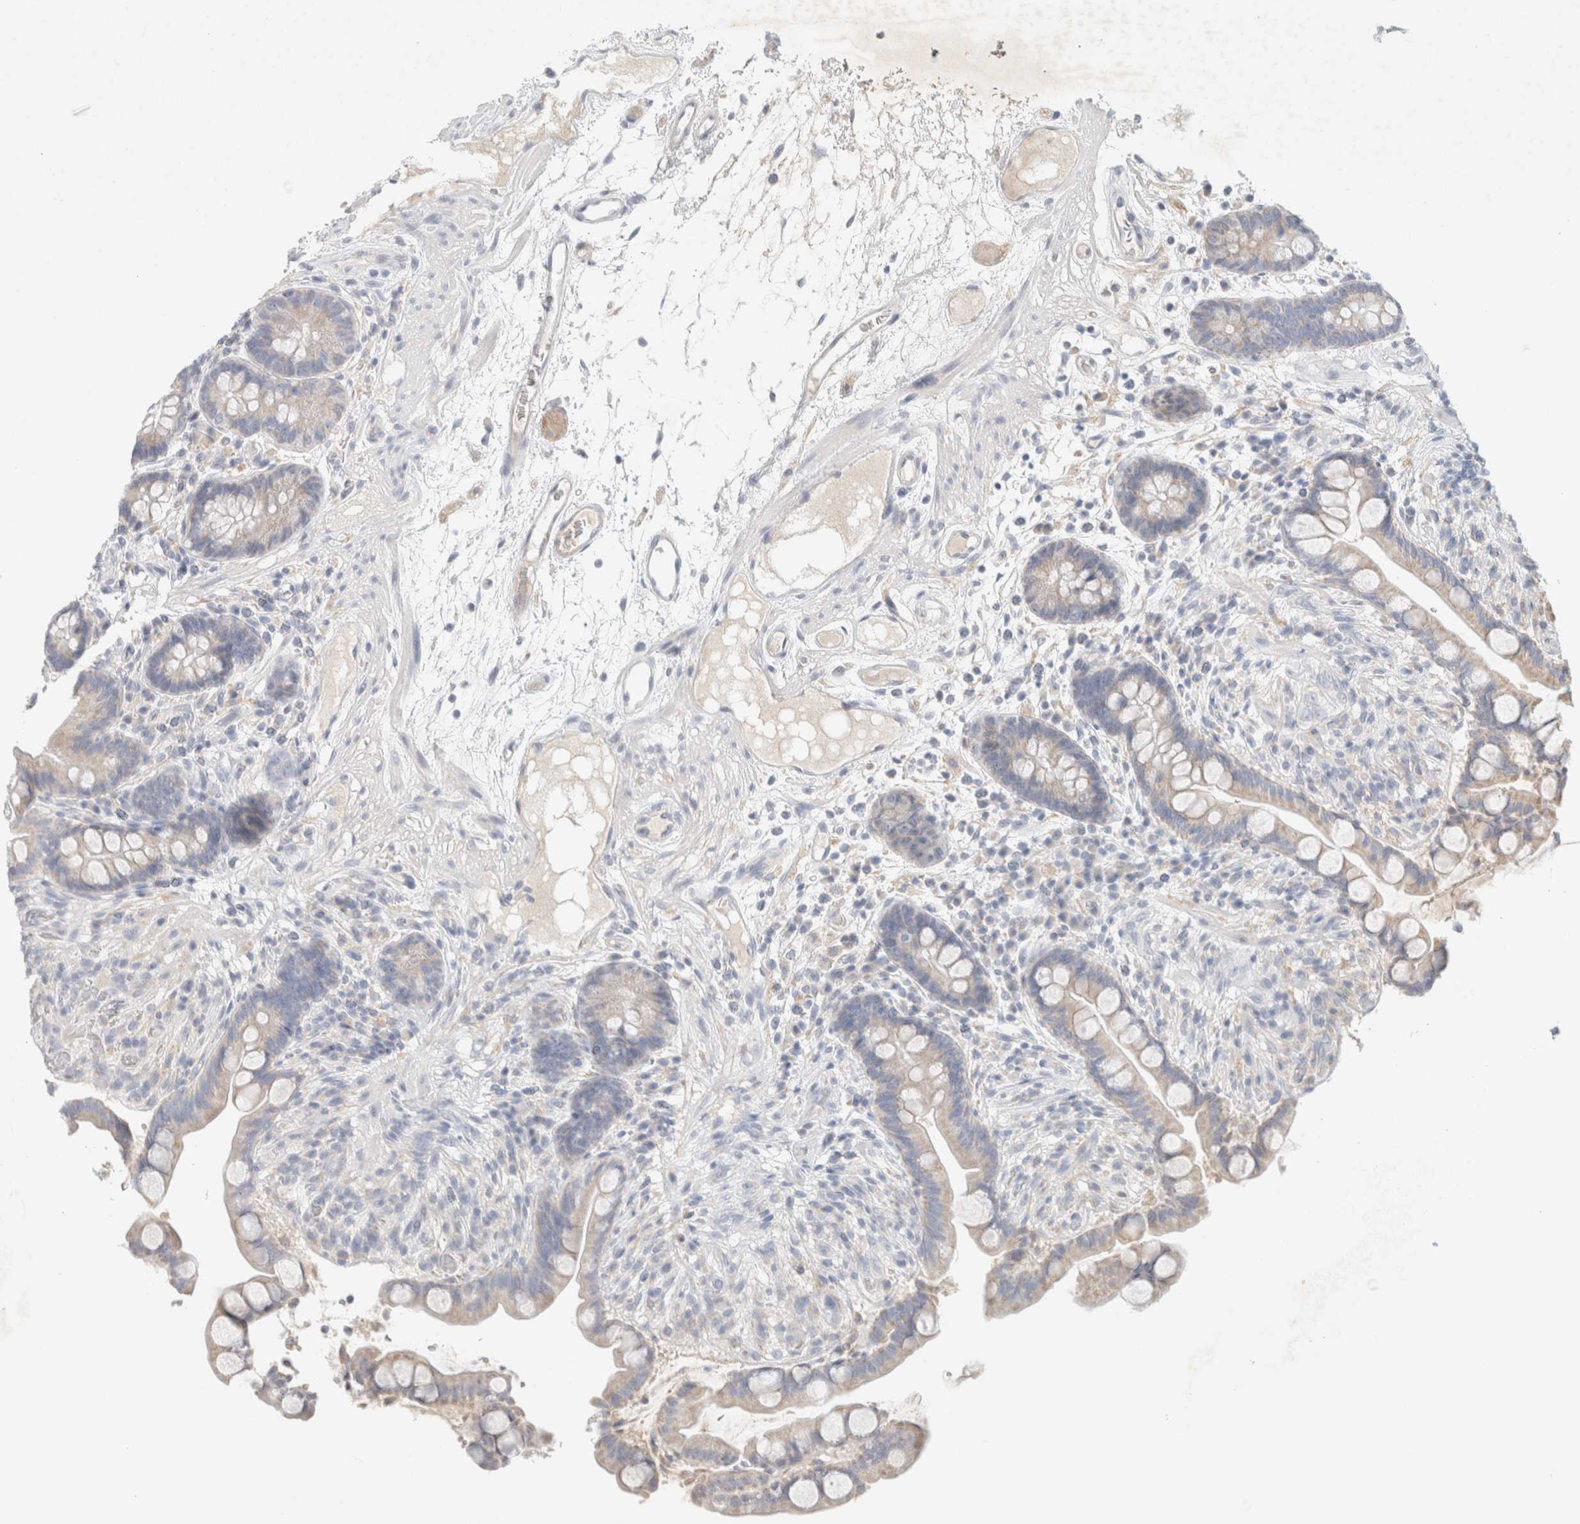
{"staining": {"intensity": "negative", "quantity": "none", "location": "none"}, "tissue": "colon", "cell_type": "Endothelial cells", "image_type": "normal", "snomed": [{"axis": "morphology", "description": "Normal tissue, NOS"}, {"axis": "topography", "description": "Colon"}], "caption": "A high-resolution micrograph shows immunohistochemistry staining of benign colon, which displays no significant positivity in endothelial cells.", "gene": "HEXD", "patient": {"sex": "male", "age": 73}}